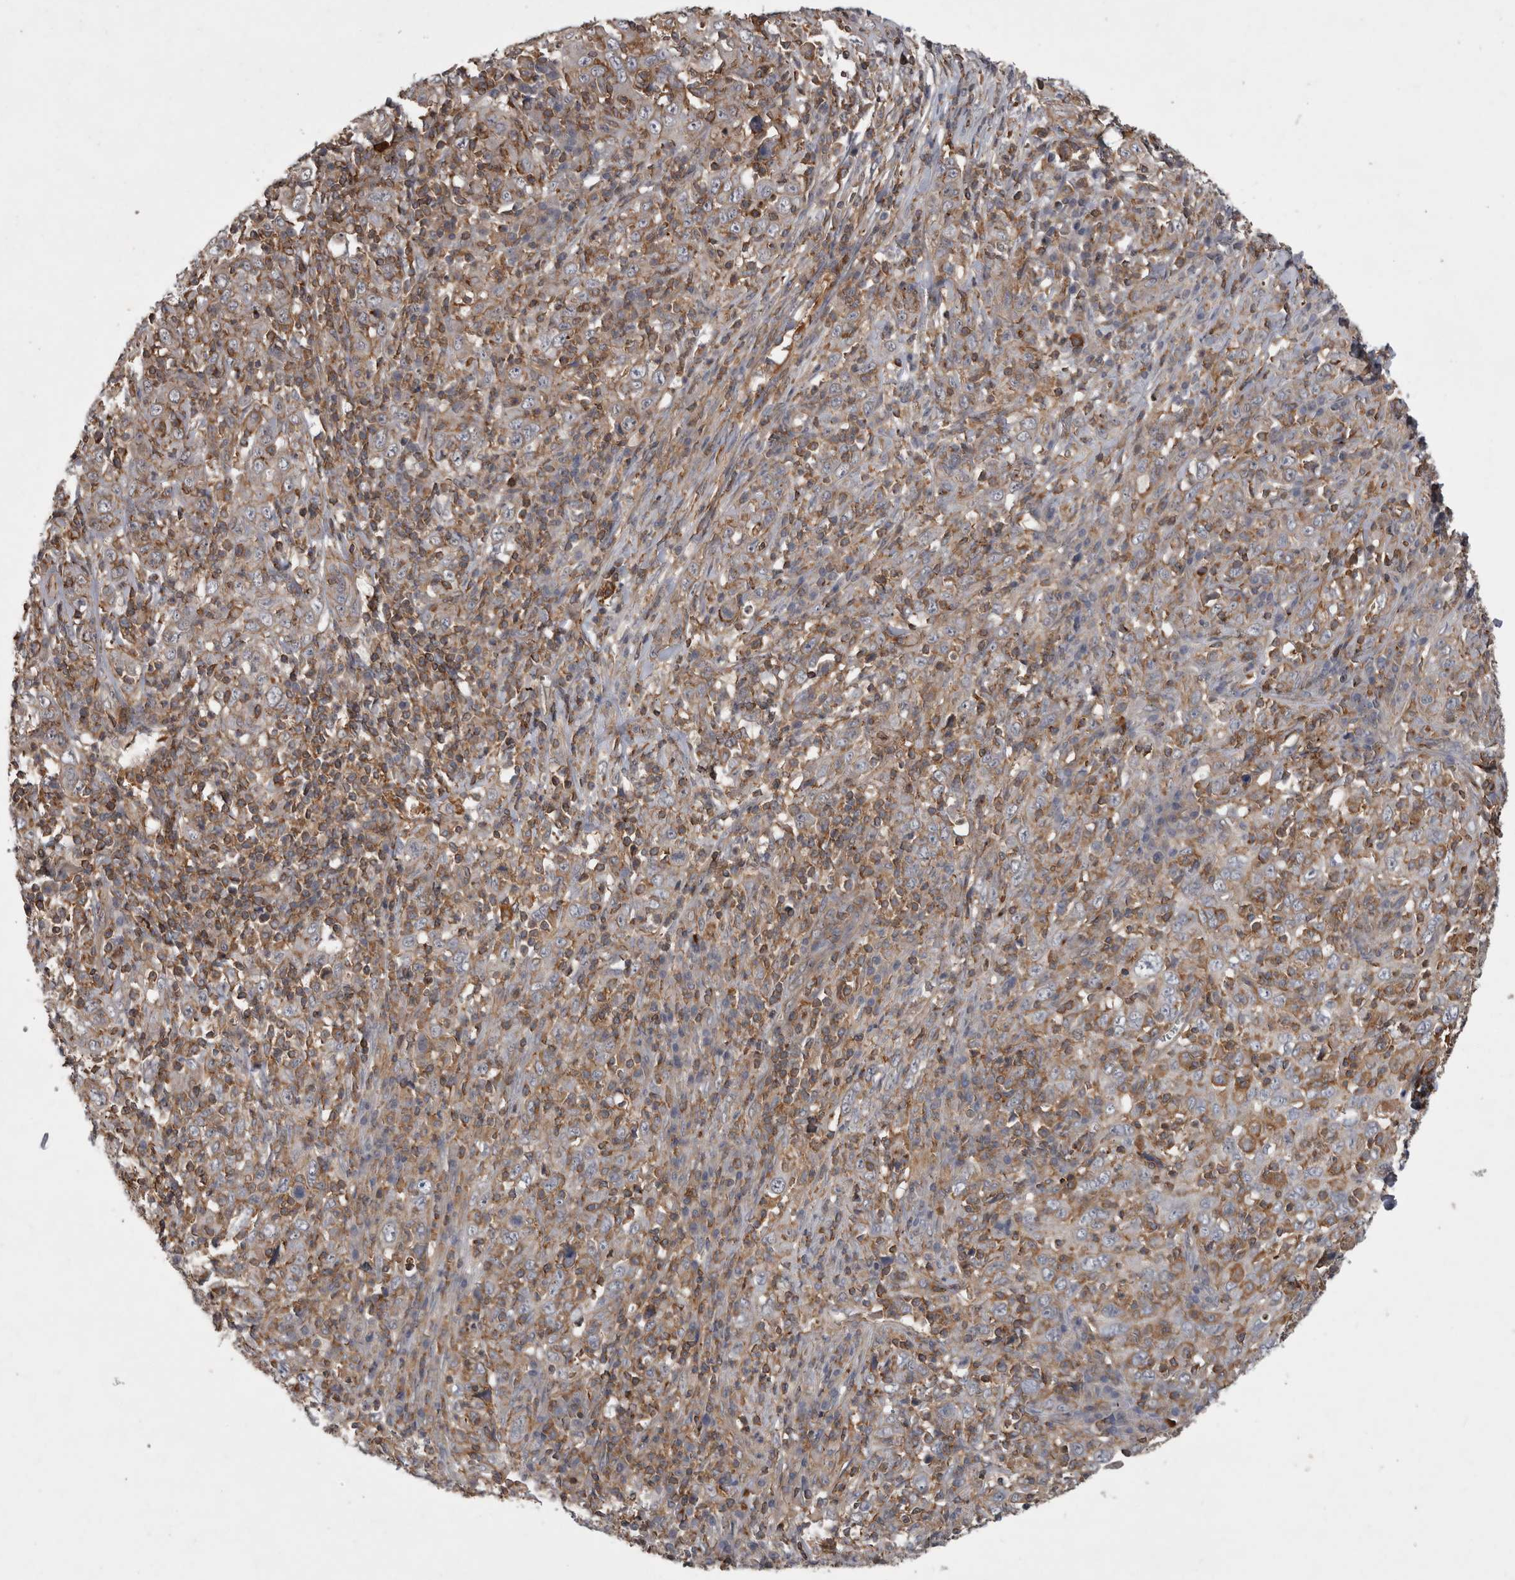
{"staining": {"intensity": "negative", "quantity": "none", "location": "none"}, "tissue": "cervical cancer", "cell_type": "Tumor cells", "image_type": "cancer", "snomed": [{"axis": "morphology", "description": "Squamous cell carcinoma, NOS"}, {"axis": "topography", "description": "Cervix"}], "caption": "This is a histopathology image of IHC staining of cervical cancer (squamous cell carcinoma), which shows no positivity in tumor cells.", "gene": "SPATA48", "patient": {"sex": "female", "age": 46}}